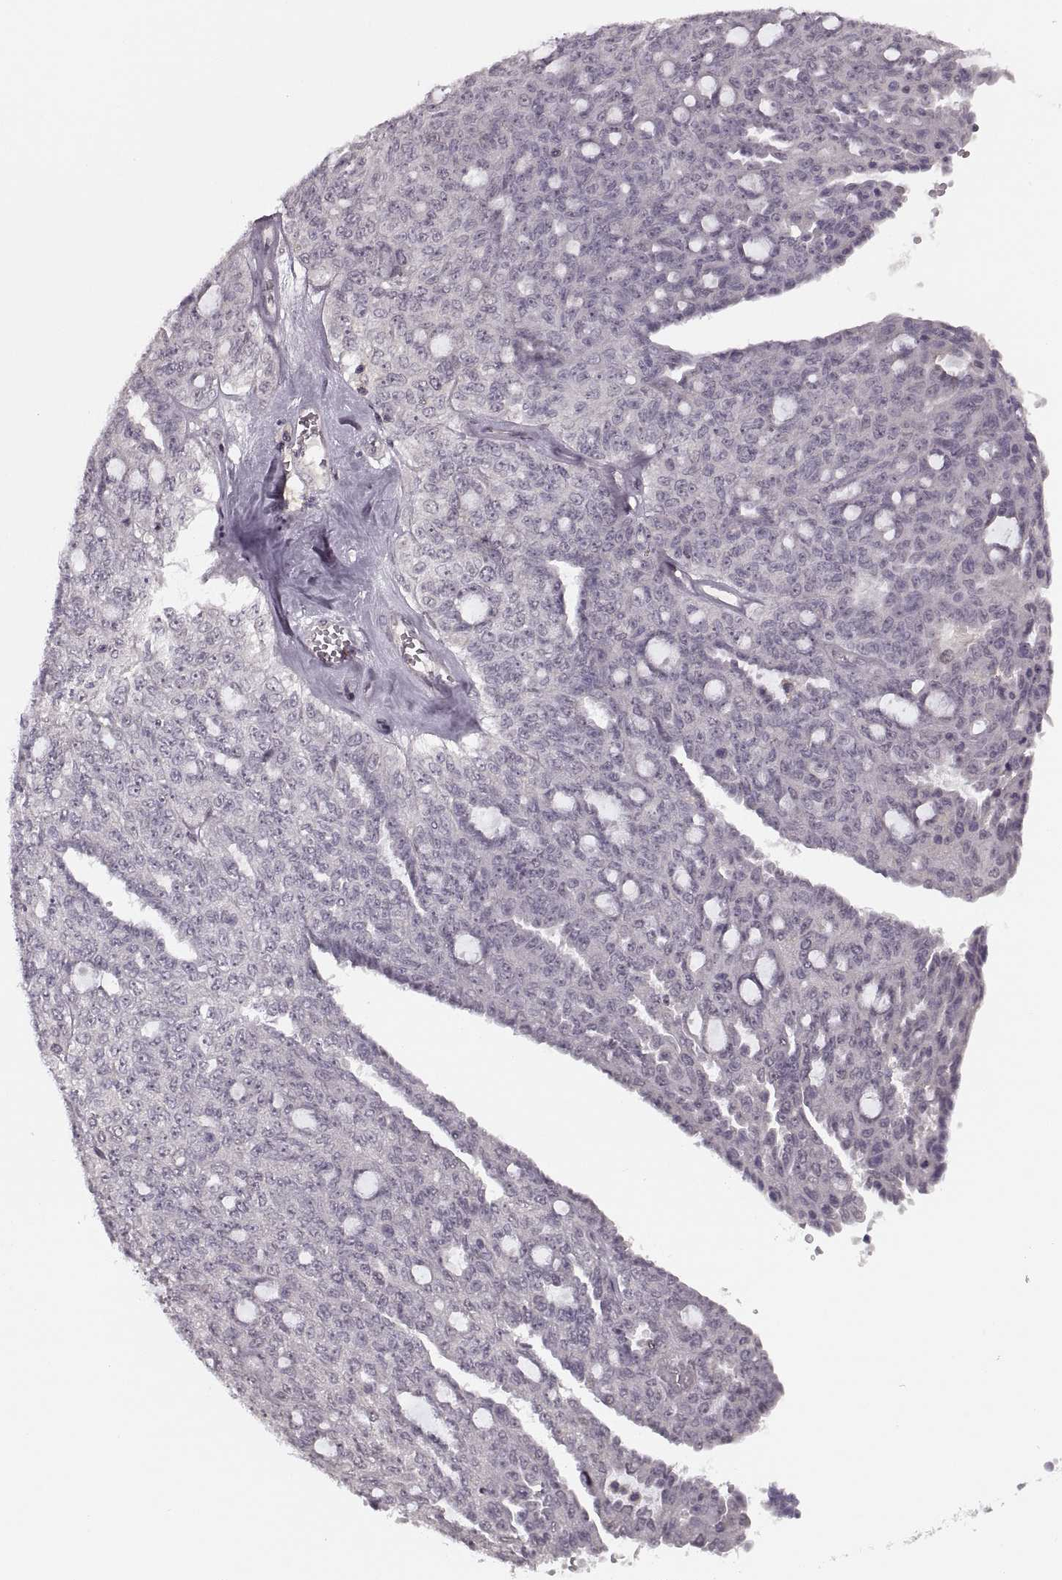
{"staining": {"intensity": "negative", "quantity": "none", "location": "none"}, "tissue": "ovarian cancer", "cell_type": "Tumor cells", "image_type": "cancer", "snomed": [{"axis": "morphology", "description": "Cystadenocarcinoma, serous, NOS"}, {"axis": "topography", "description": "Ovary"}], "caption": "Immunohistochemistry (IHC) of ovarian serous cystadenocarcinoma reveals no expression in tumor cells.", "gene": "LUZP2", "patient": {"sex": "female", "age": 71}}